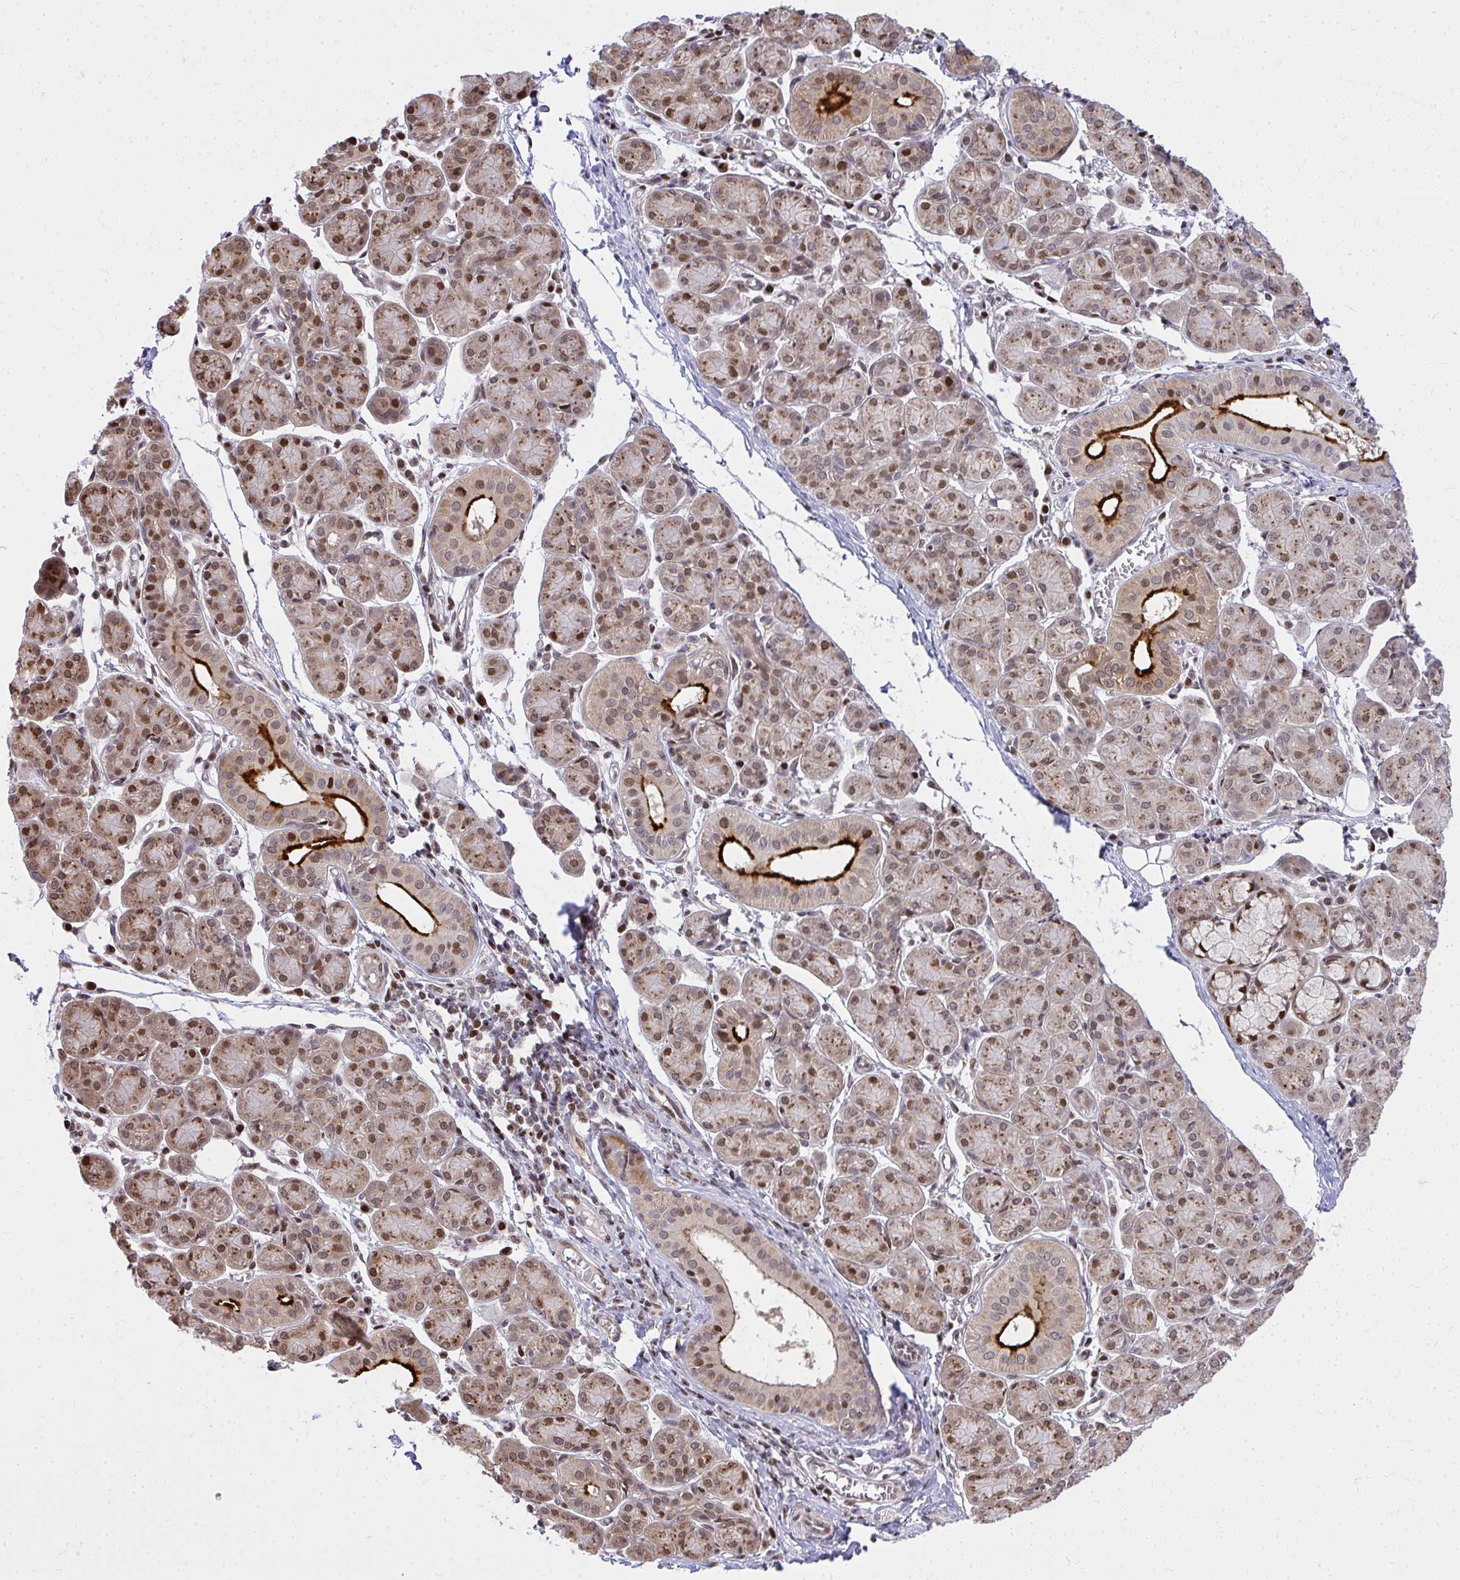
{"staining": {"intensity": "strong", "quantity": ">75%", "location": "cytoplasmic/membranous,nuclear"}, "tissue": "salivary gland", "cell_type": "Glandular cells", "image_type": "normal", "snomed": [{"axis": "morphology", "description": "Normal tissue, NOS"}, {"axis": "morphology", "description": "Inflammation, NOS"}, {"axis": "topography", "description": "Lymph node"}, {"axis": "topography", "description": "Salivary gland"}], "caption": "Immunohistochemistry (IHC) micrograph of unremarkable salivary gland stained for a protein (brown), which displays high levels of strong cytoplasmic/membranous,nuclear expression in approximately >75% of glandular cells.", "gene": "PIGY", "patient": {"sex": "male", "age": 3}}